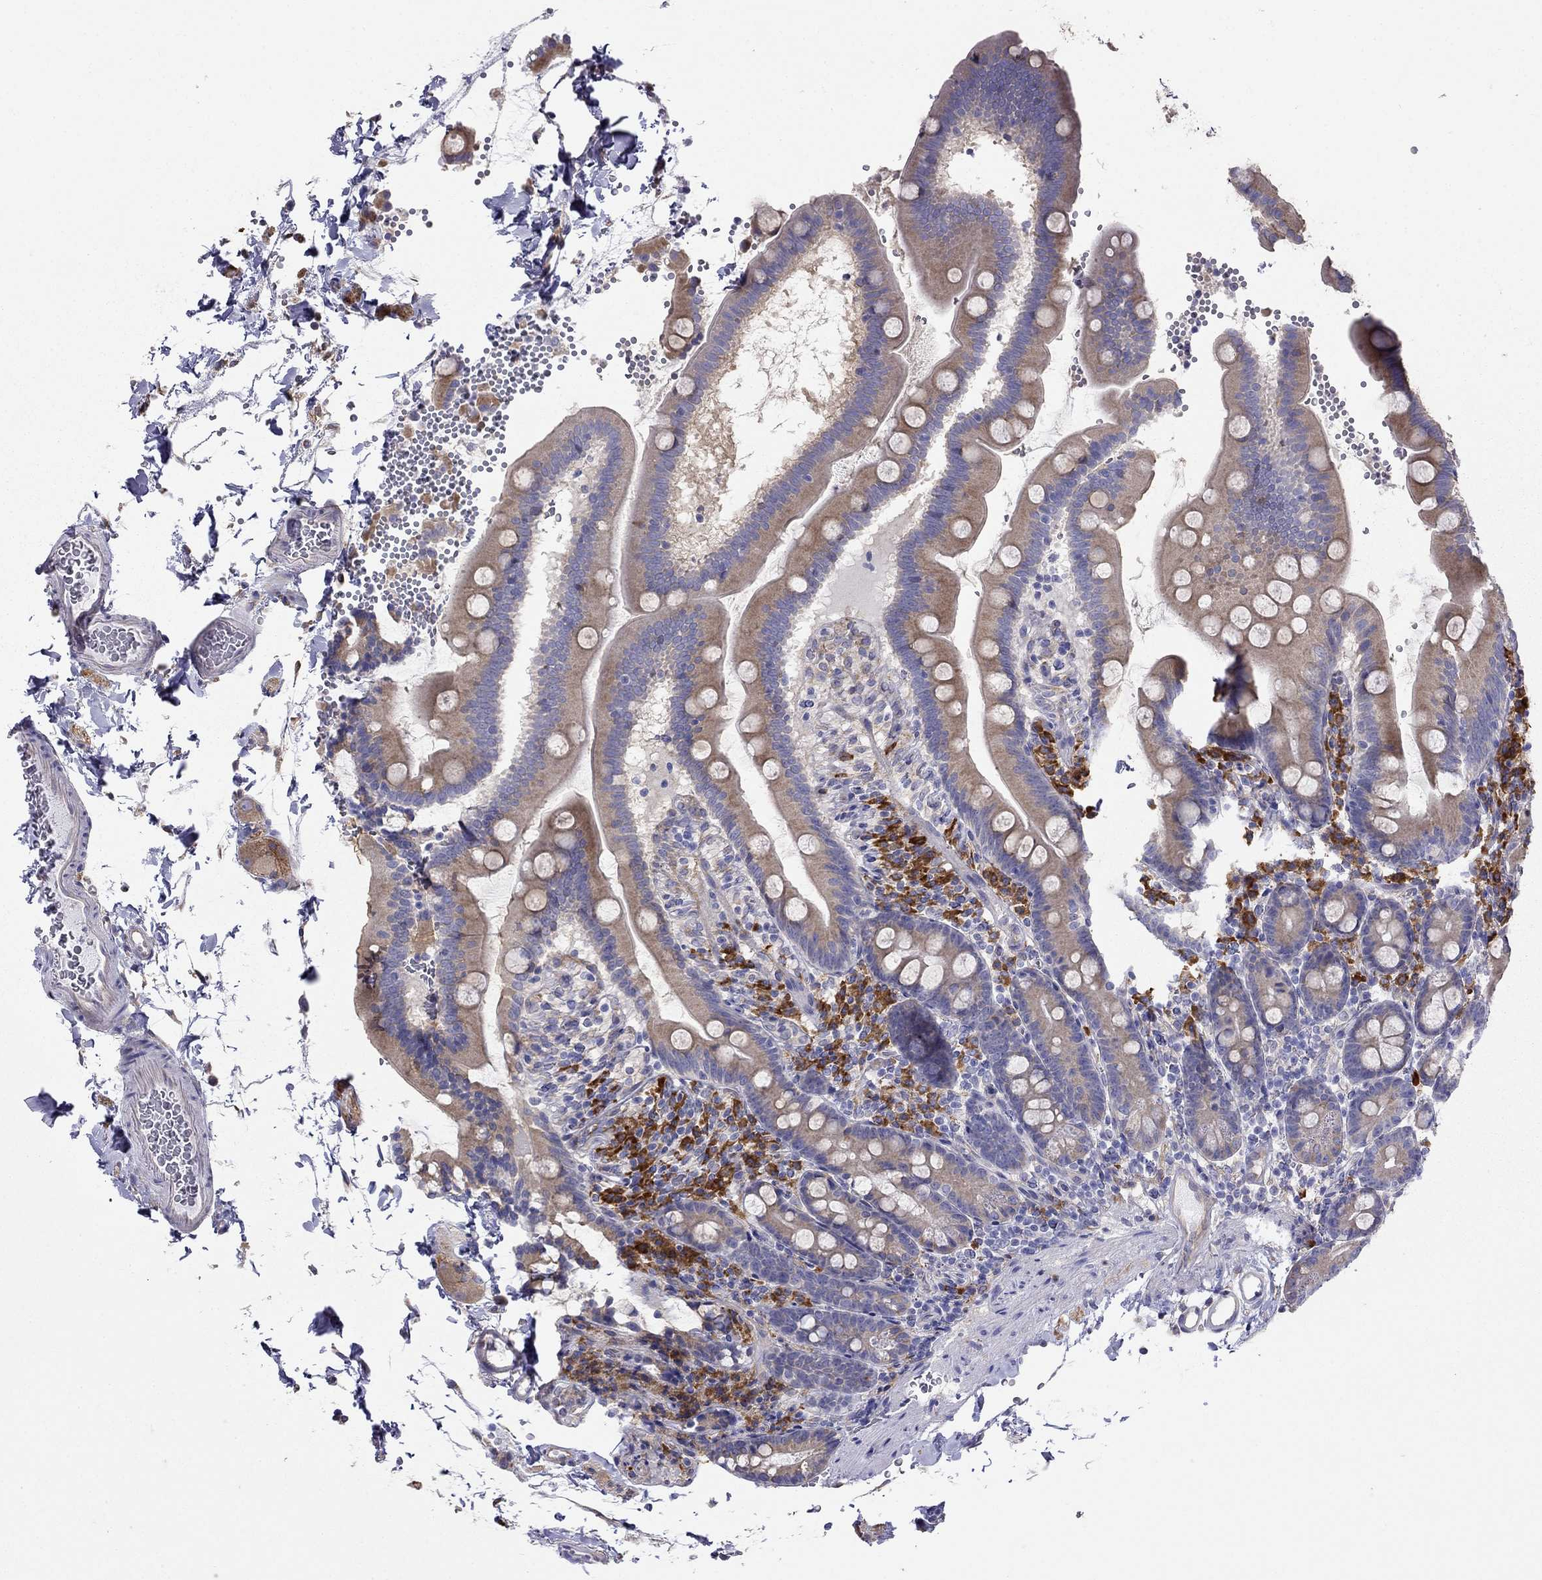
{"staining": {"intensity": "moderate", "quantity": ">75%", "location": "cytoplasmic/membranous"}, "tissue": "duodenum", "cell_type": "Glandular cells", "image_type": "normal", "snomed": [{"axis": "morphology", "description": "Normal tissue, NOS"}, {"axis": "topography", "description": "Duodenum"}], "caption": "Protein expression analysis of unremarkable duodenum shows moderate cytoplasmic/membranous staining in about >75% of glandular cells. (DAB (3,3'-diaminobenzidine) IHC, brown staining for protein, blue staining for nuclei).", "gene": "LONRF2", "patient": {"sex": "male", "age": 59}}